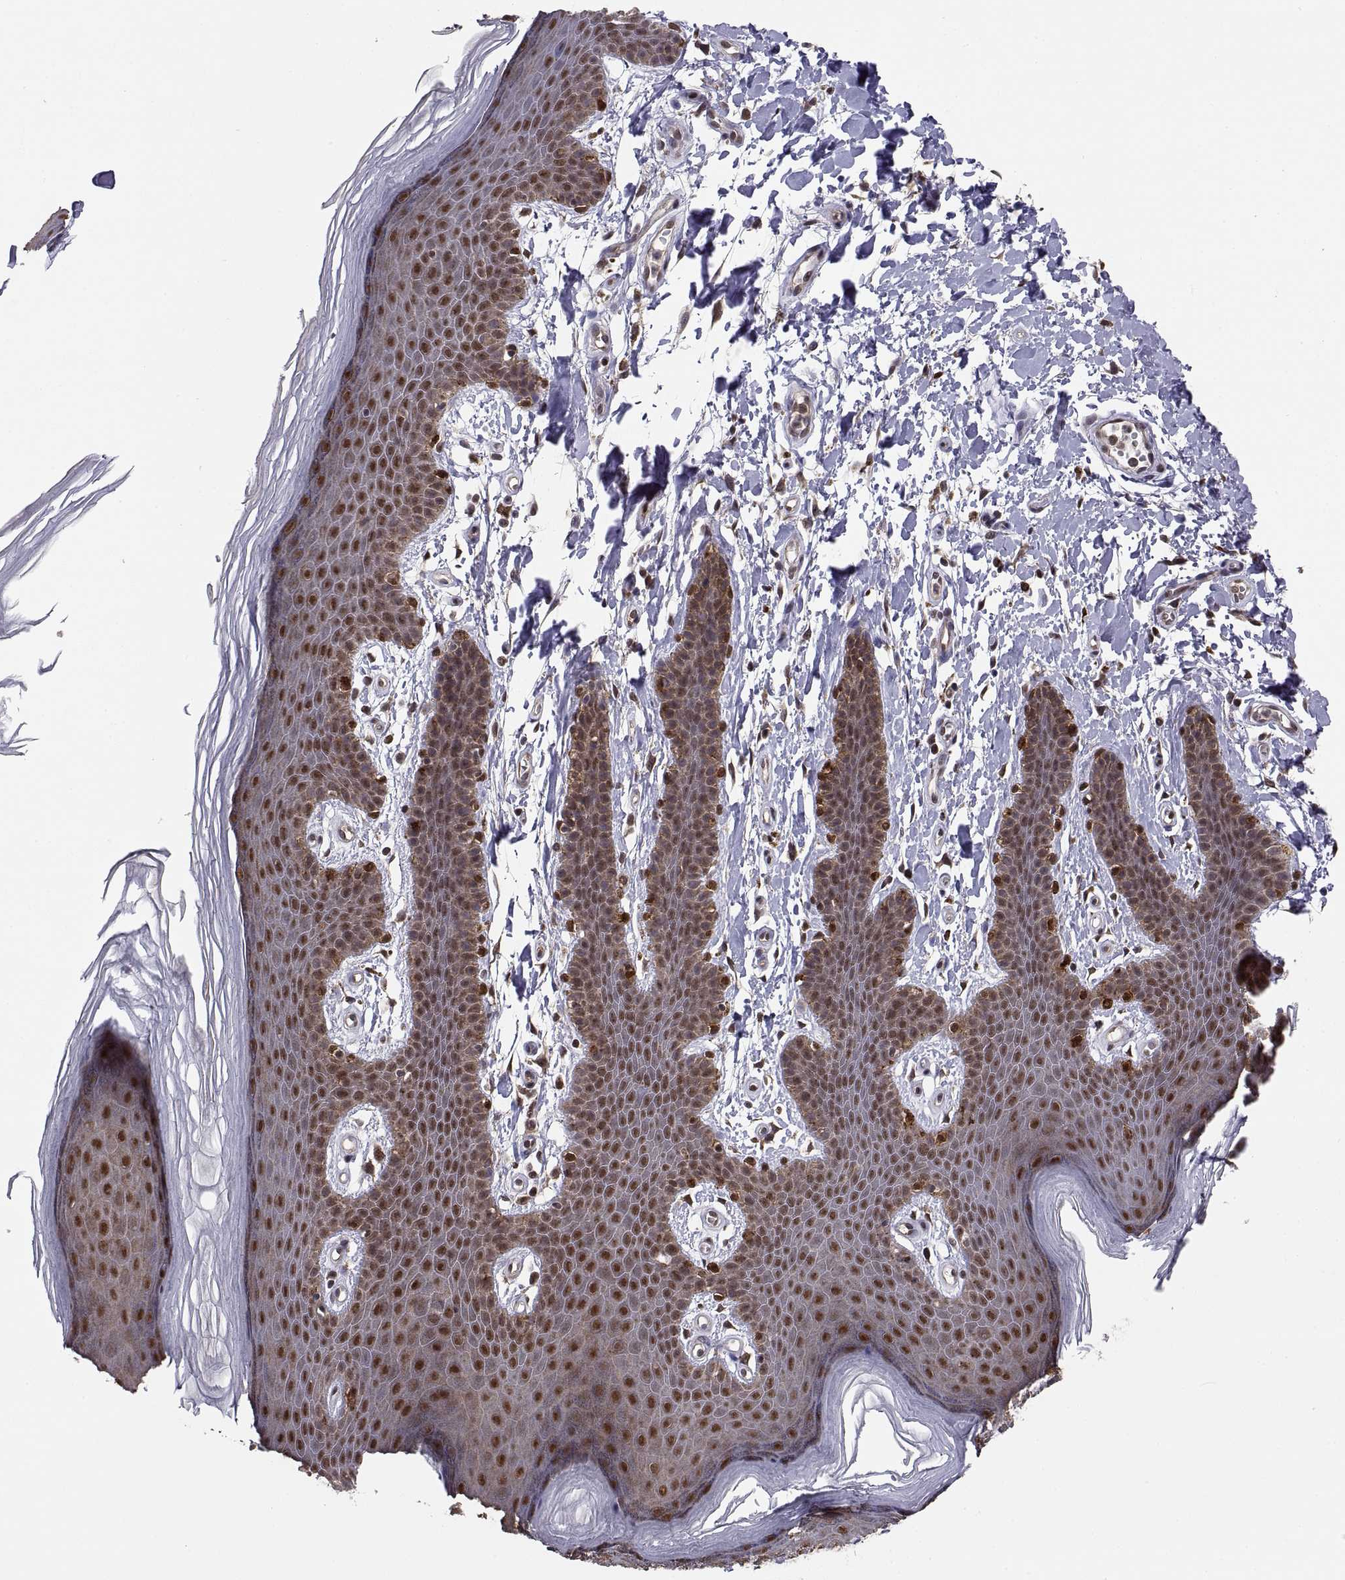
{"staining": {"intensity": "strong", "quantity": ">75%", "location": "nuclear"}, "tissue": "skin", "cell_type": "Epidermal cells", "image_type": "normal", "snomed": [{"axis": "morphology", "description": "Normal tissue, NOS"}, {"axis": "topography", "description": "Anal"}], "caption": "A brown stain highlights strong nuclear staining of a protein in epidermal cells of benign skin.", "gene": "PSMC2", "patient": {"sex": "male", "age": 53}}